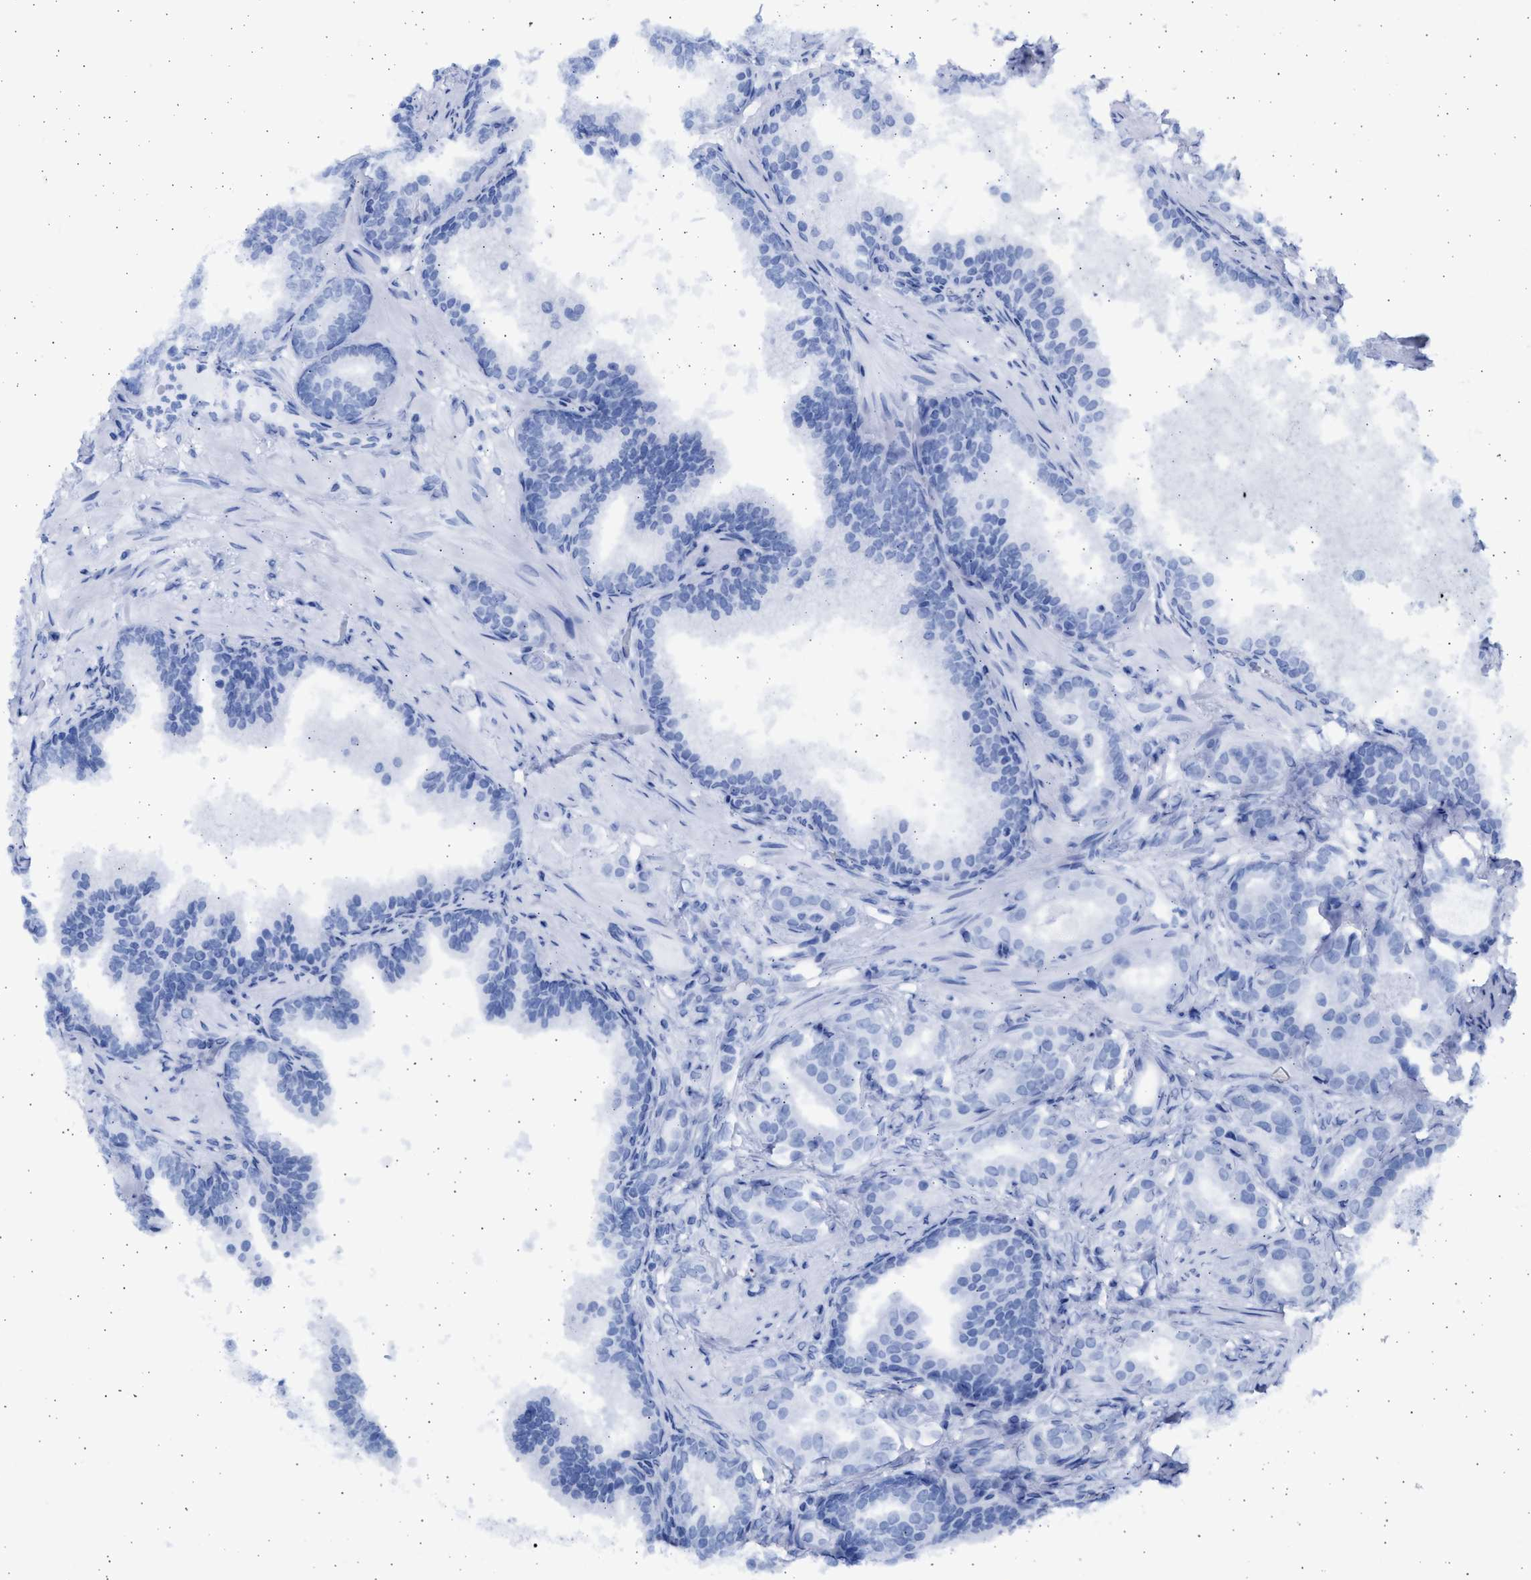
{"staining": {"intensity": "negative", "quantity": "none", "location": "none"}, "tissue": "prostate cancer", "cell_type": "Tumor cells", "image_type": "cancer", "snomed": [{"axis": "morphology", "description": "Adenocarcinoma, Low grade"}, {"axis": "topography", "description": "Prostate"}], "caption": "The IHC histopathology image has no significant expression in tumor cells of low-grade adenocarcinoma (prostate) tissue.", "gene": "ALDOC", "patient": {"sex": "male", "age": 59}}